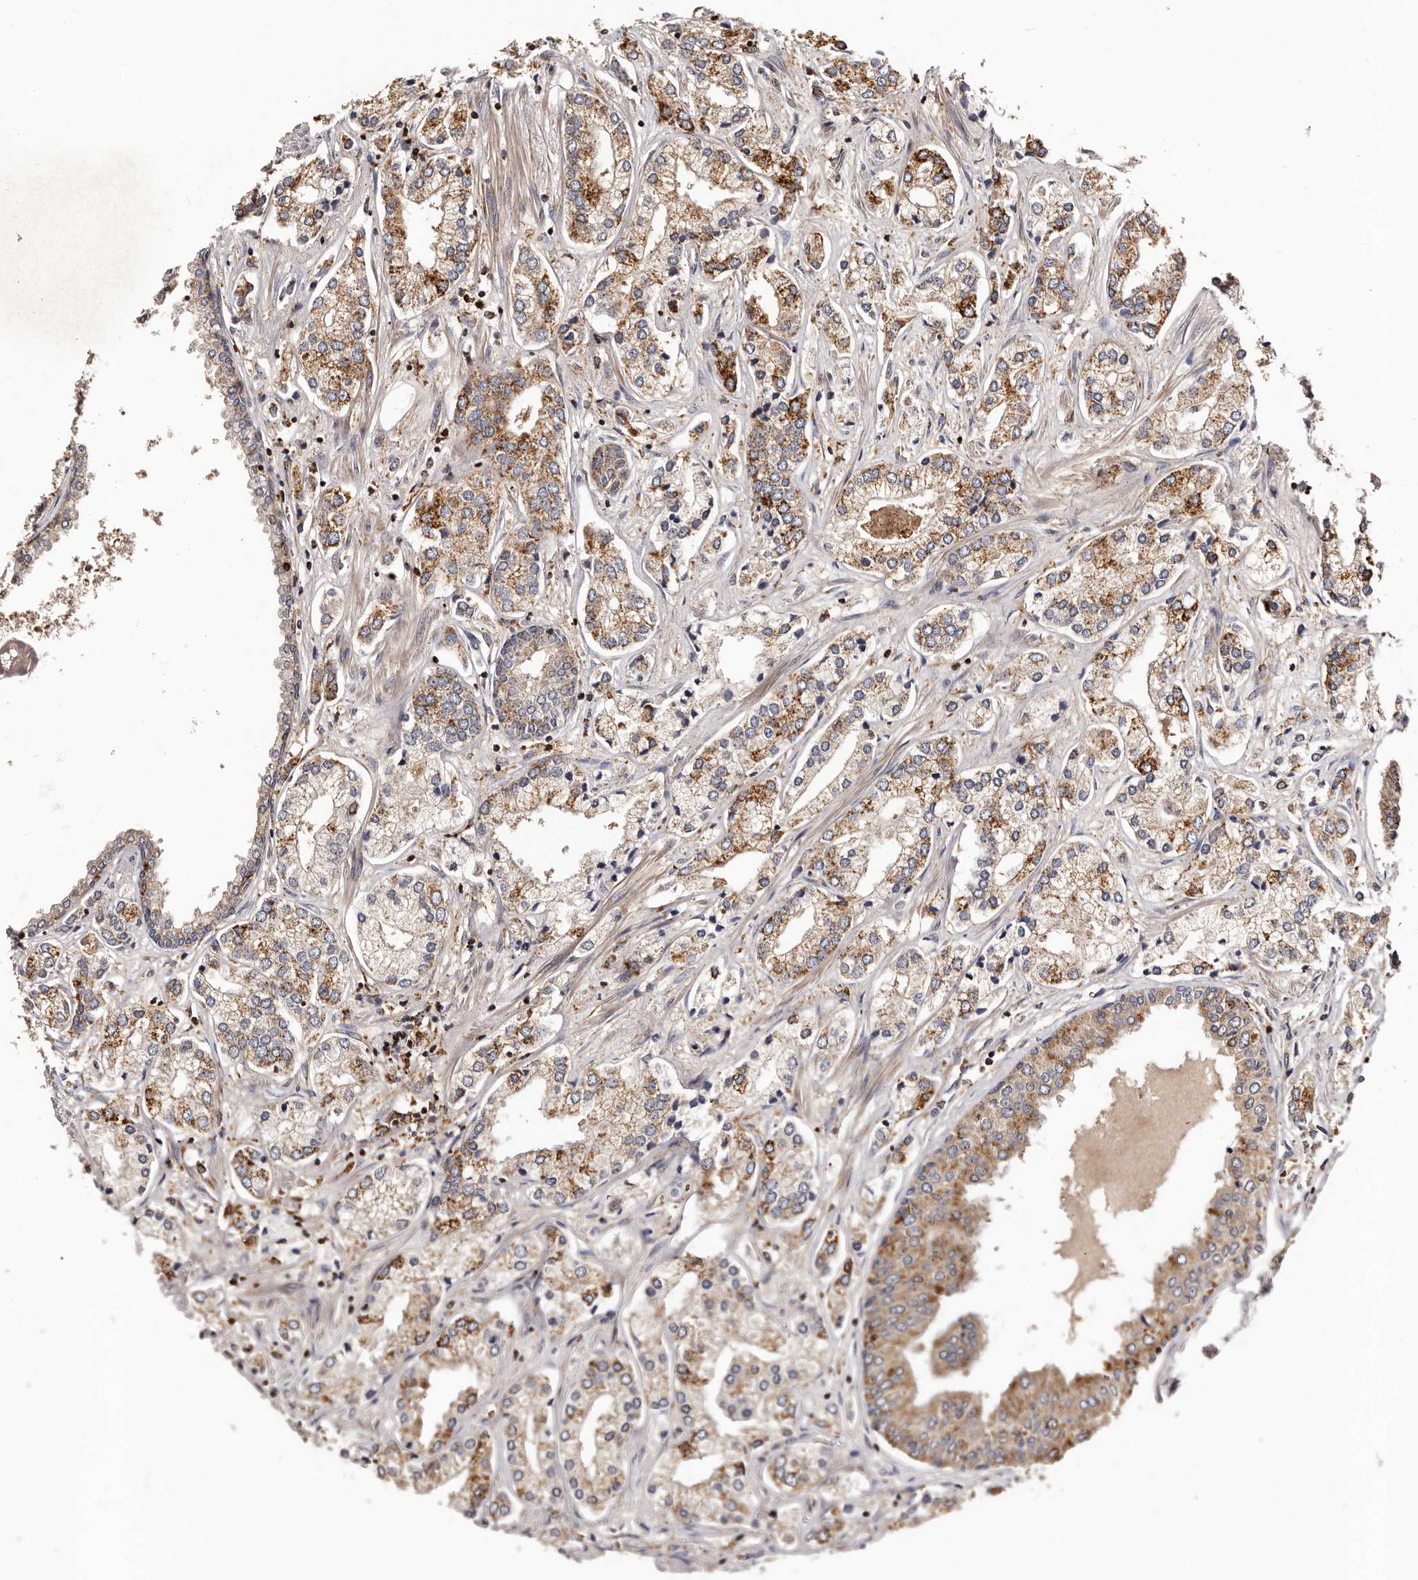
{"staining": {"intensity": "moderate", "quantity": ">75%", "location": "cytoplasmic/membranous"}, "tissue": "prostate cancer", "cell_type": "Tumor cells", "image_type": "cancer", "snomed": [{"axis": "morphology", "description": "Adenocarcinoma, High grade"}, {"axis": "topography", "description": "Prostate"}], "caption": "Prostate cancer stained with DAB immunohistochemistry demonstrates medium levels of moderate cytoplasmic/membranous positivity in about >75% of tumor cells. (Brightfield microscopy of DAB IHC at high magnification).", "gene": "BAX", "patient": {"sex": "male", "age": 66}}